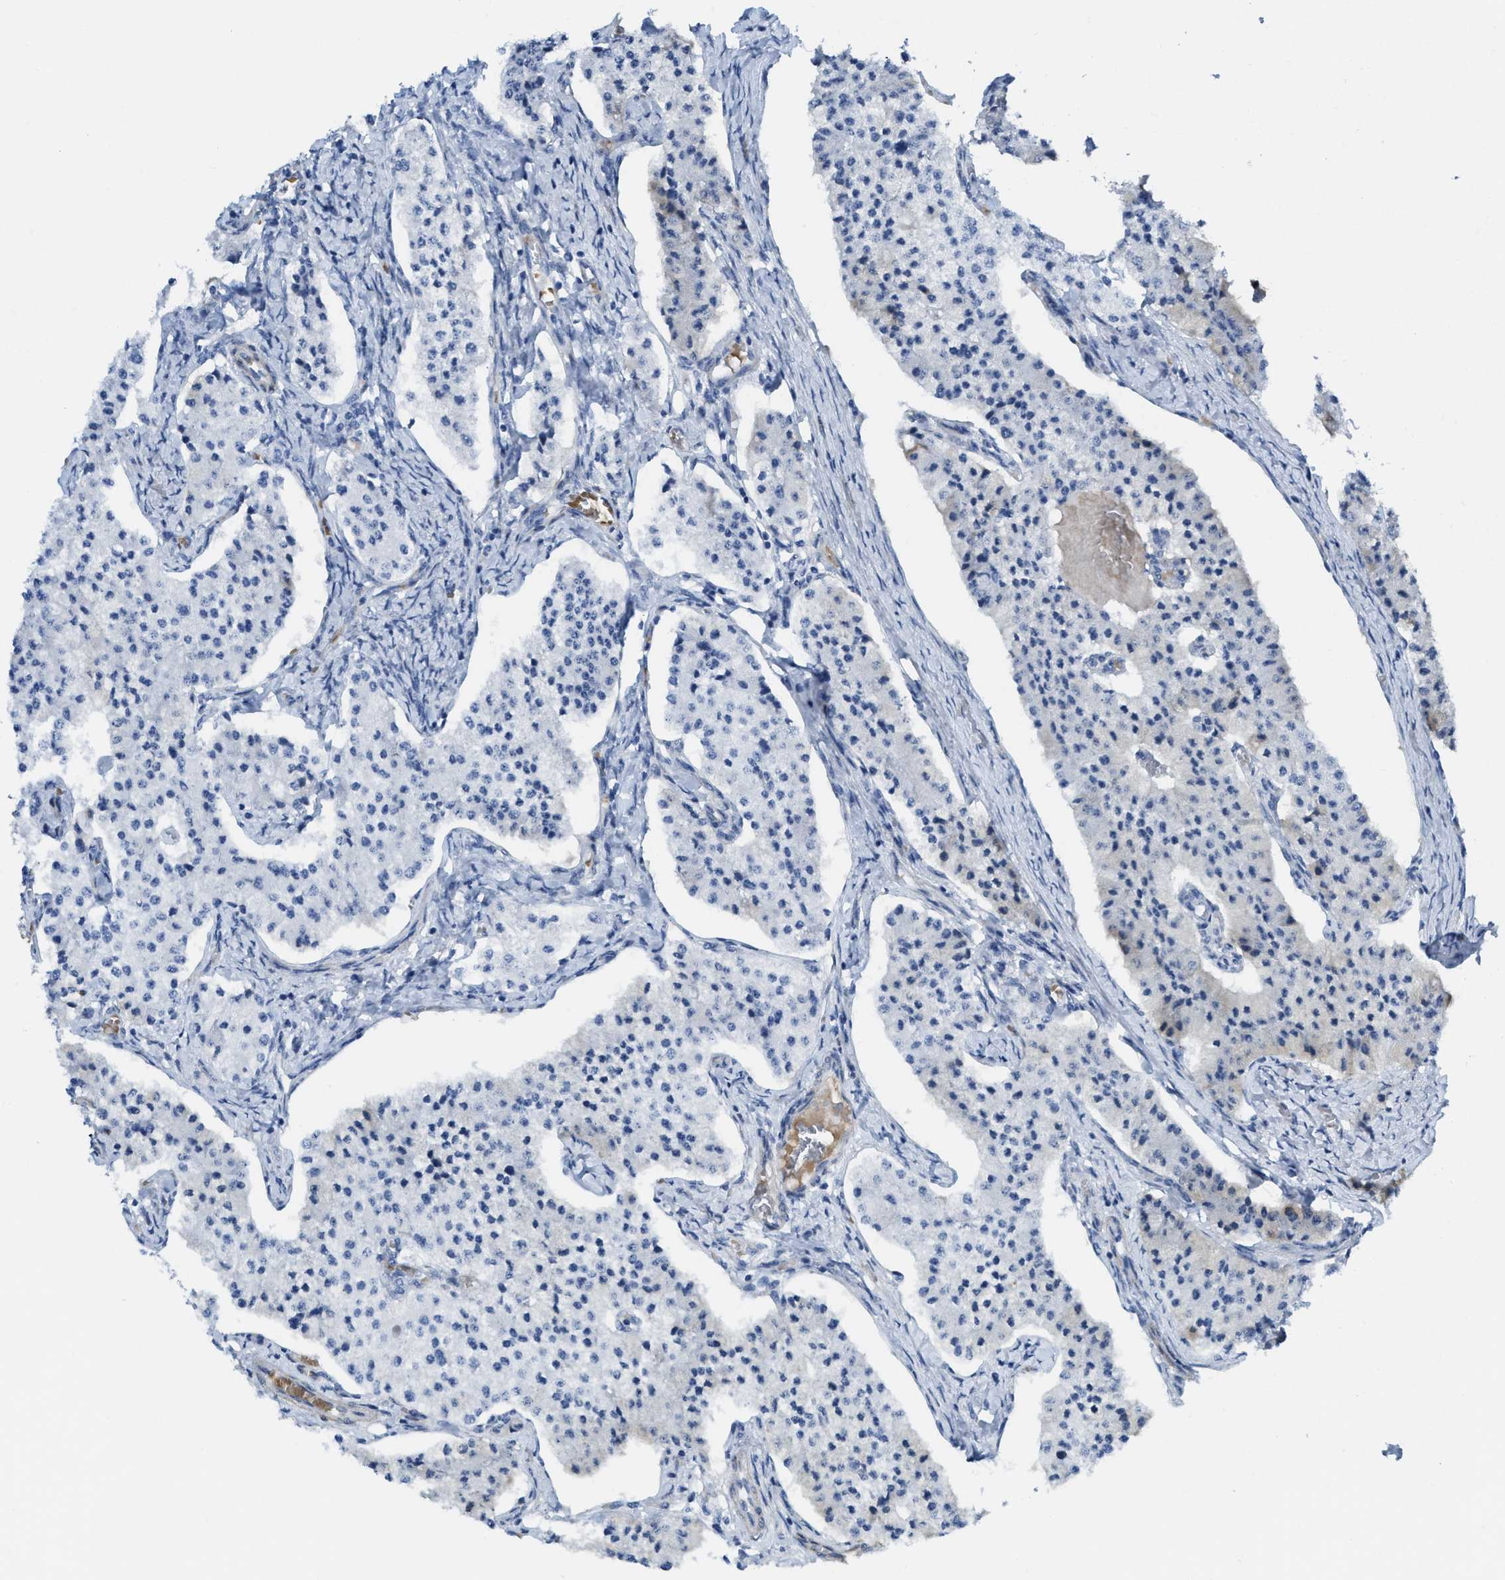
{"staining": {"intensity": "negative", "quantity": "none", "location": "none"}, "tissue": "carcinoid", "cell_type": "Tumor cells", "image_type": "cancer", "snomed": [{"axis": "morphology", "description": "Carcinoid, malignant, NOS"}, {"axis": "topography", "description": "Colon"}], "caption": "Tumor cells show no significant protein expression in malignant carcinoid. (DAB IHC, high magnification).", "gene": "TUB", "patient": {"sex": "female", "age": 52}}